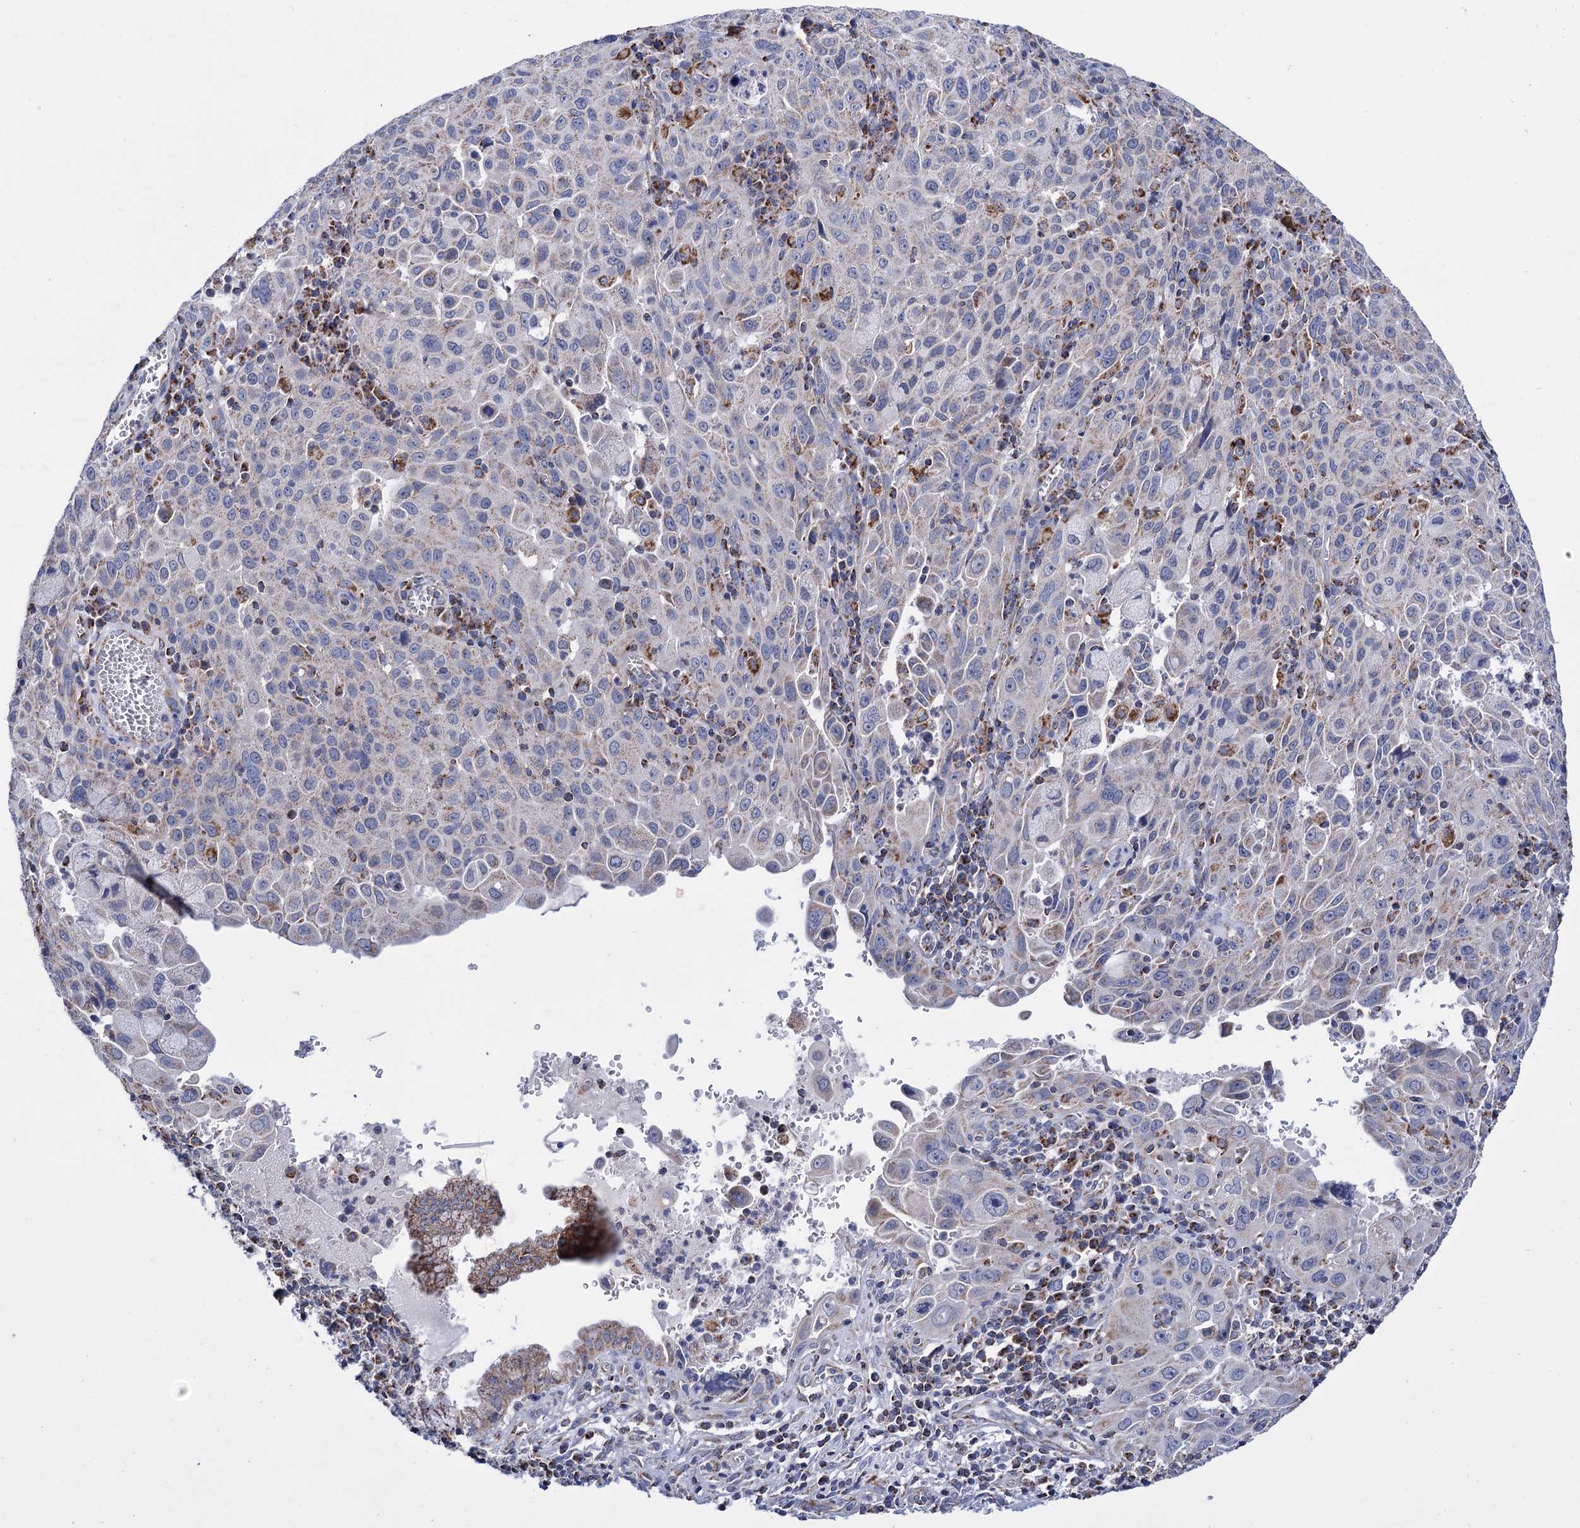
{"staining": {"intensity": "negative", "quantity": "none", "location": "none"}, "tissue": "cervical cancer", "cell_type": "Tumor cells", "image_type": "cancer", "snomed": [{"axis": "morphology", "description": "Squamous cell carcinoma, NOS"}, {"axis": "topography", "description": "Cervix"}], "caption": "Immunohistochemistry (IHC) of human squamous cell carcinoma (cervical) shows no positivity in tumor cells.", "gene": "ABHD10", "patient": {"sex": "female", "age": 42}}